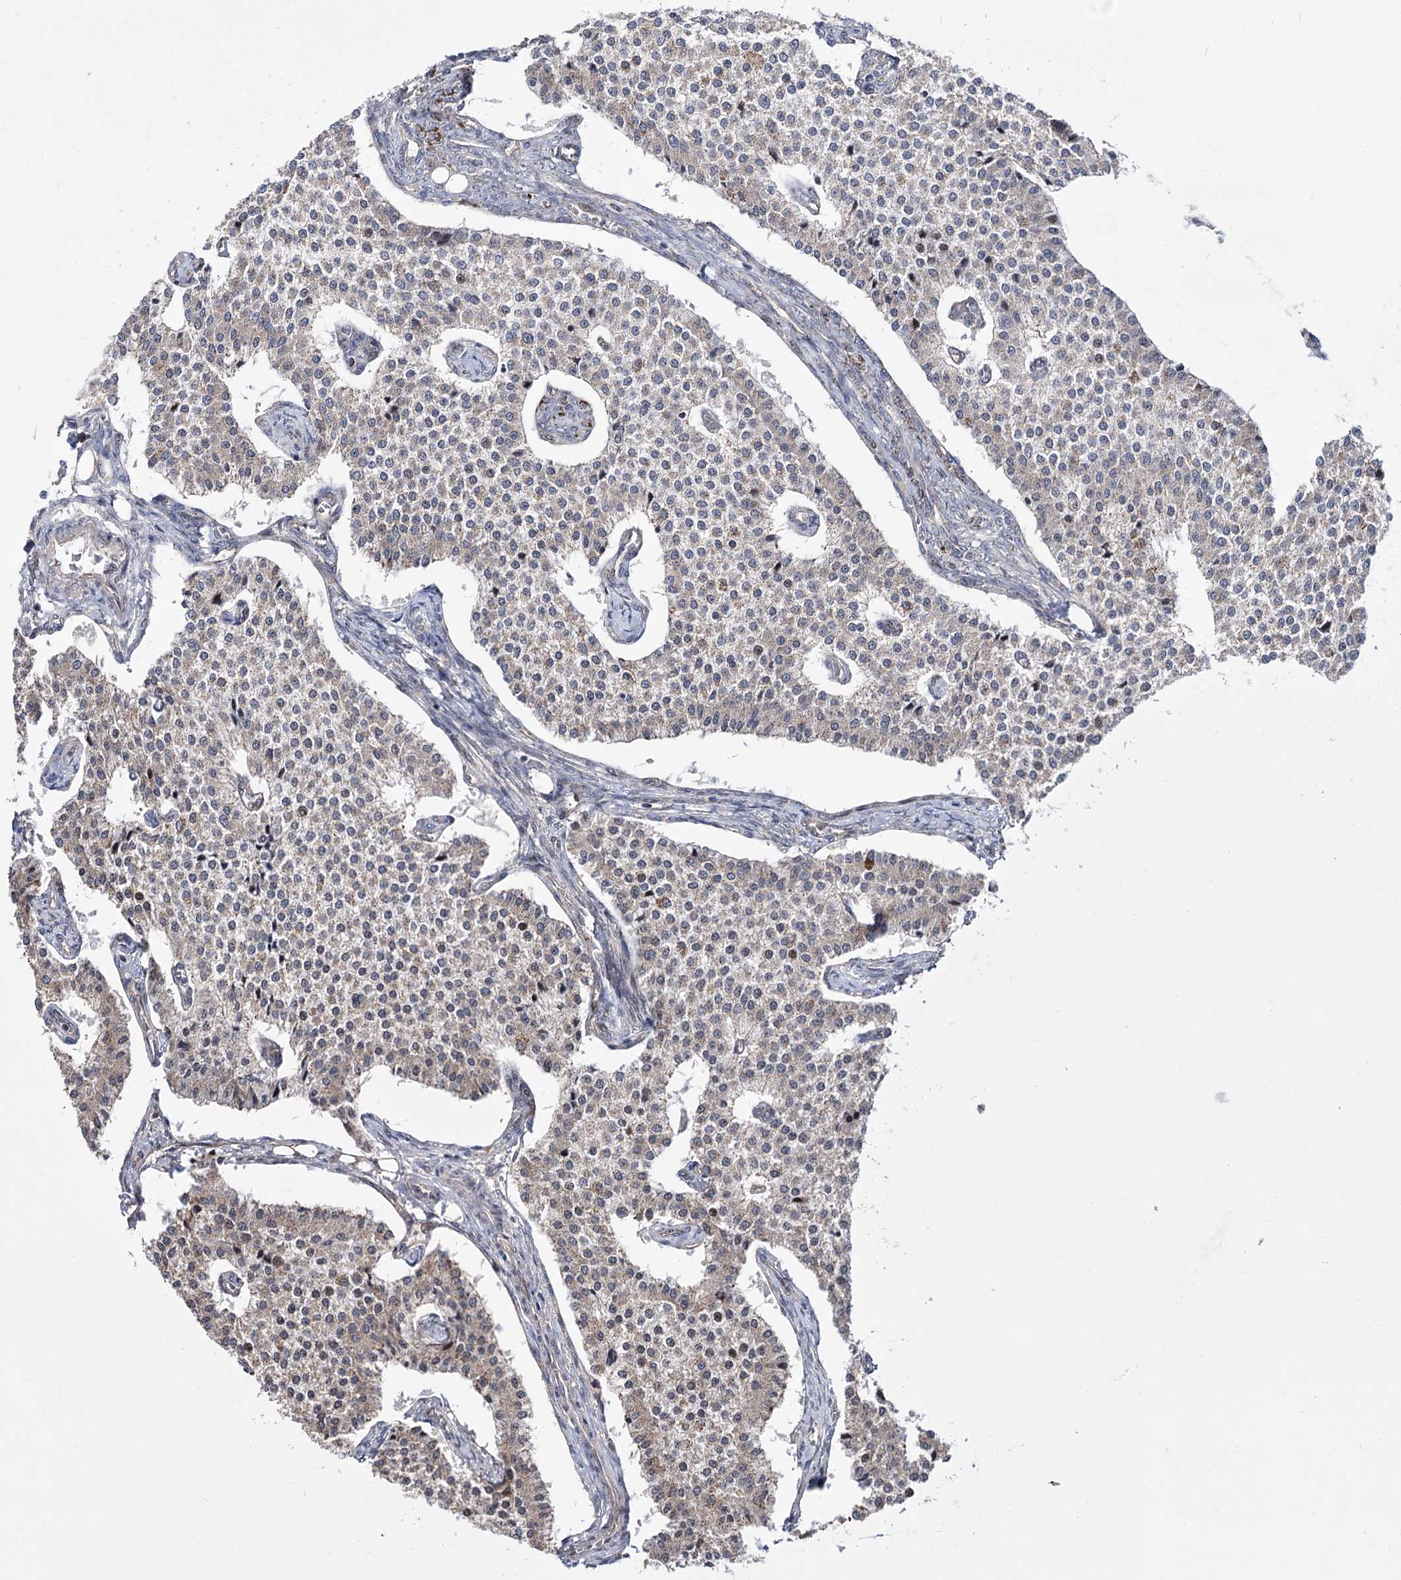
{"staining": {"intensity": "weak", "quantity": "<25%", "location": "cytoplasmic/membranous"}, "tissue": "carcinoid", "cell_type": "Tumor cells", "image_type": "cancer", "snomed": [{"axis": "morphology", "description": "Carcinoid, malignant, NOS"}, {"axis": "topography", "description": "Colon"}], "caption": "The photomicrograph shows no staining of tumor cells in malignant carcinoid.", "gene": "CREB3L4", "patient": {"sex": "female", "age": 52}}